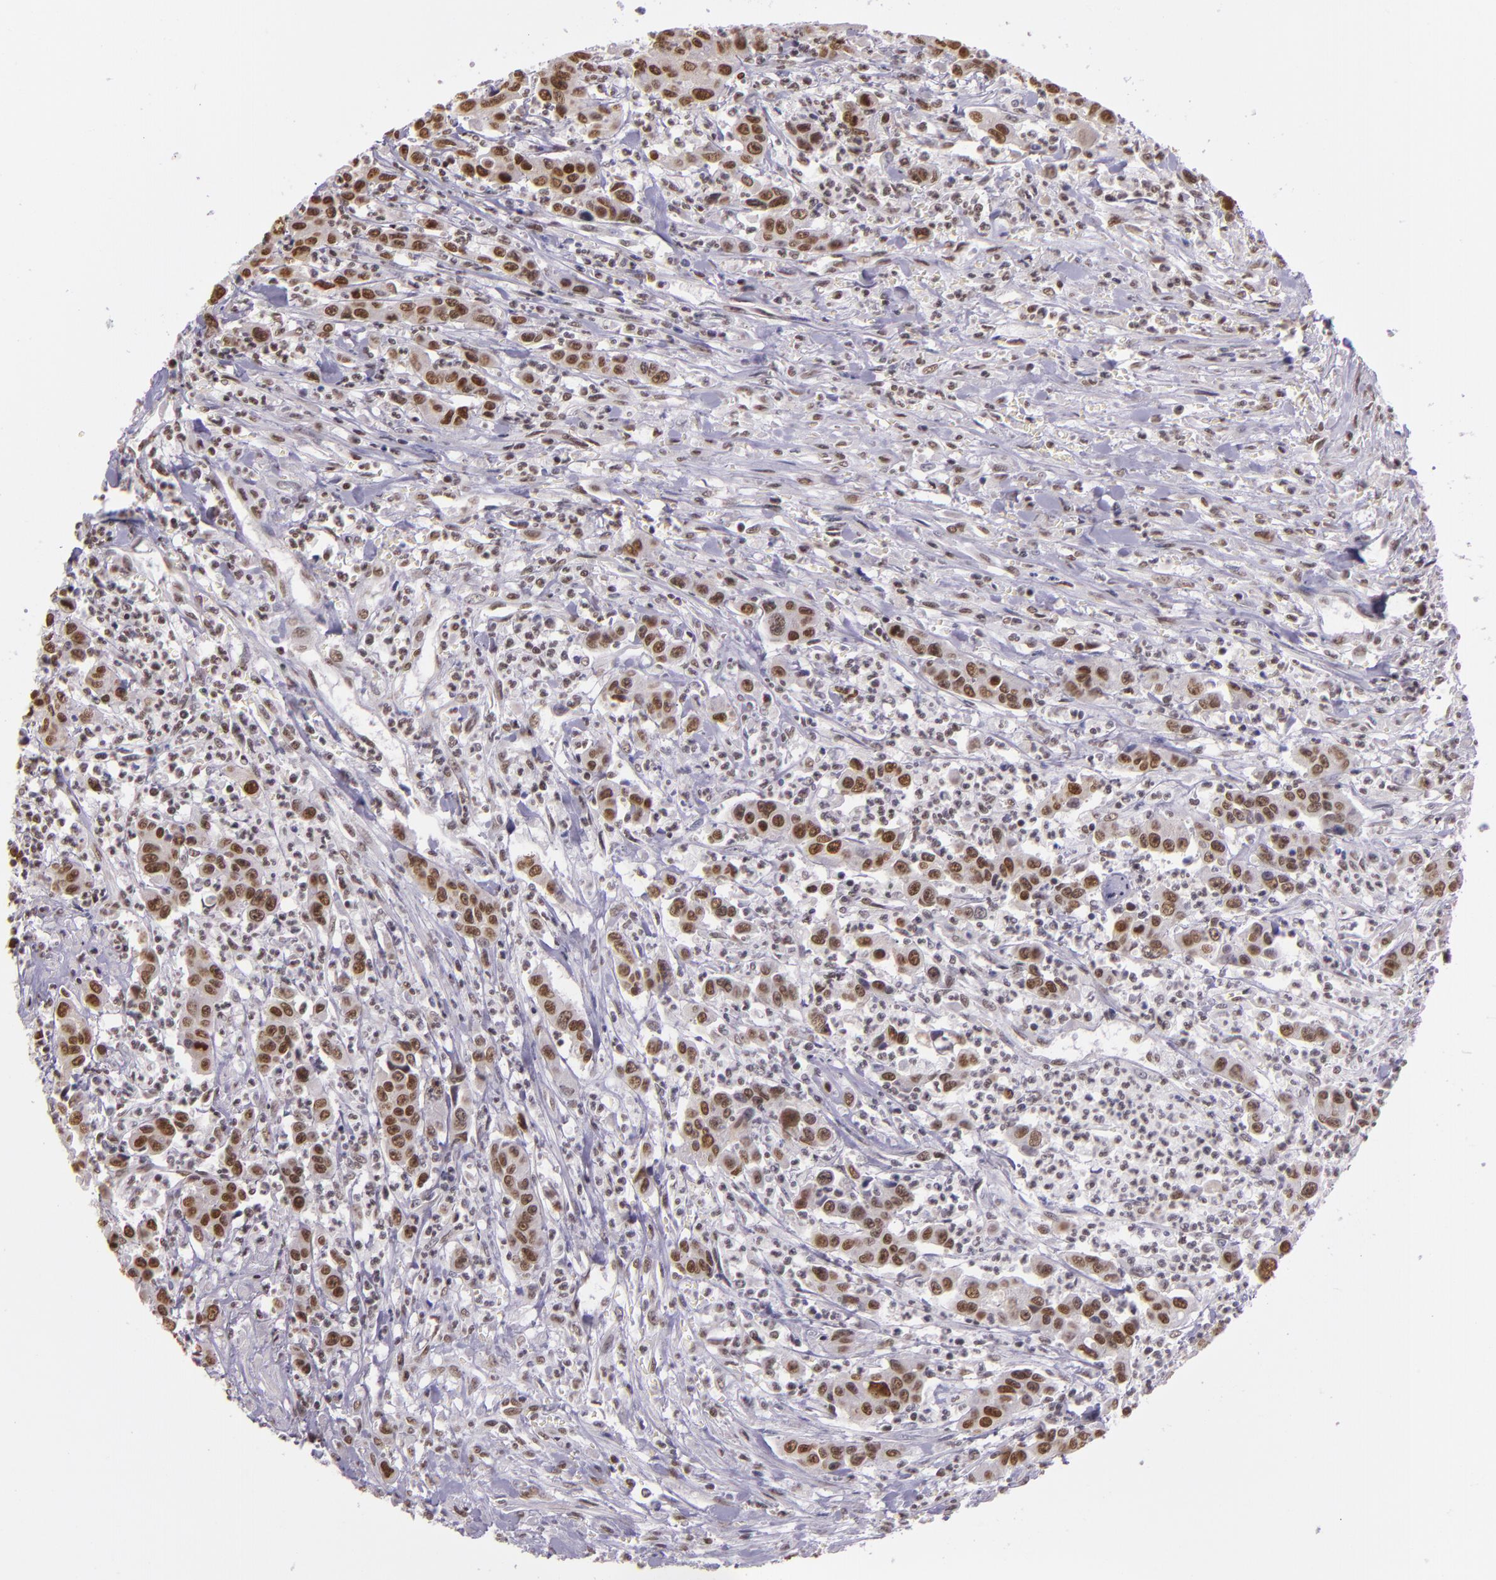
{"staining": {"intensity": "moderate", "quantity": ">75%", "location": "nuclear"}, "tissue": "urothelial cancer", "cell_type": "Tumor cells", "image_type": "cancer", "snomed": [{"axis": "morphology", "description": "Urothelial carcinoma, High grade"}, {"axis": "topography", "description": "Urinary bladder"}], "caption": "This histopathology image exhibits urothelial cancer stained with immunohistochemistry to label a protein in brown. The nuclear of tumor cells show moderate positivity for the protein. Nuclei are counter-stained blue.", "gene": "USF1", "patient": {"sex": "male", "age": 86}}